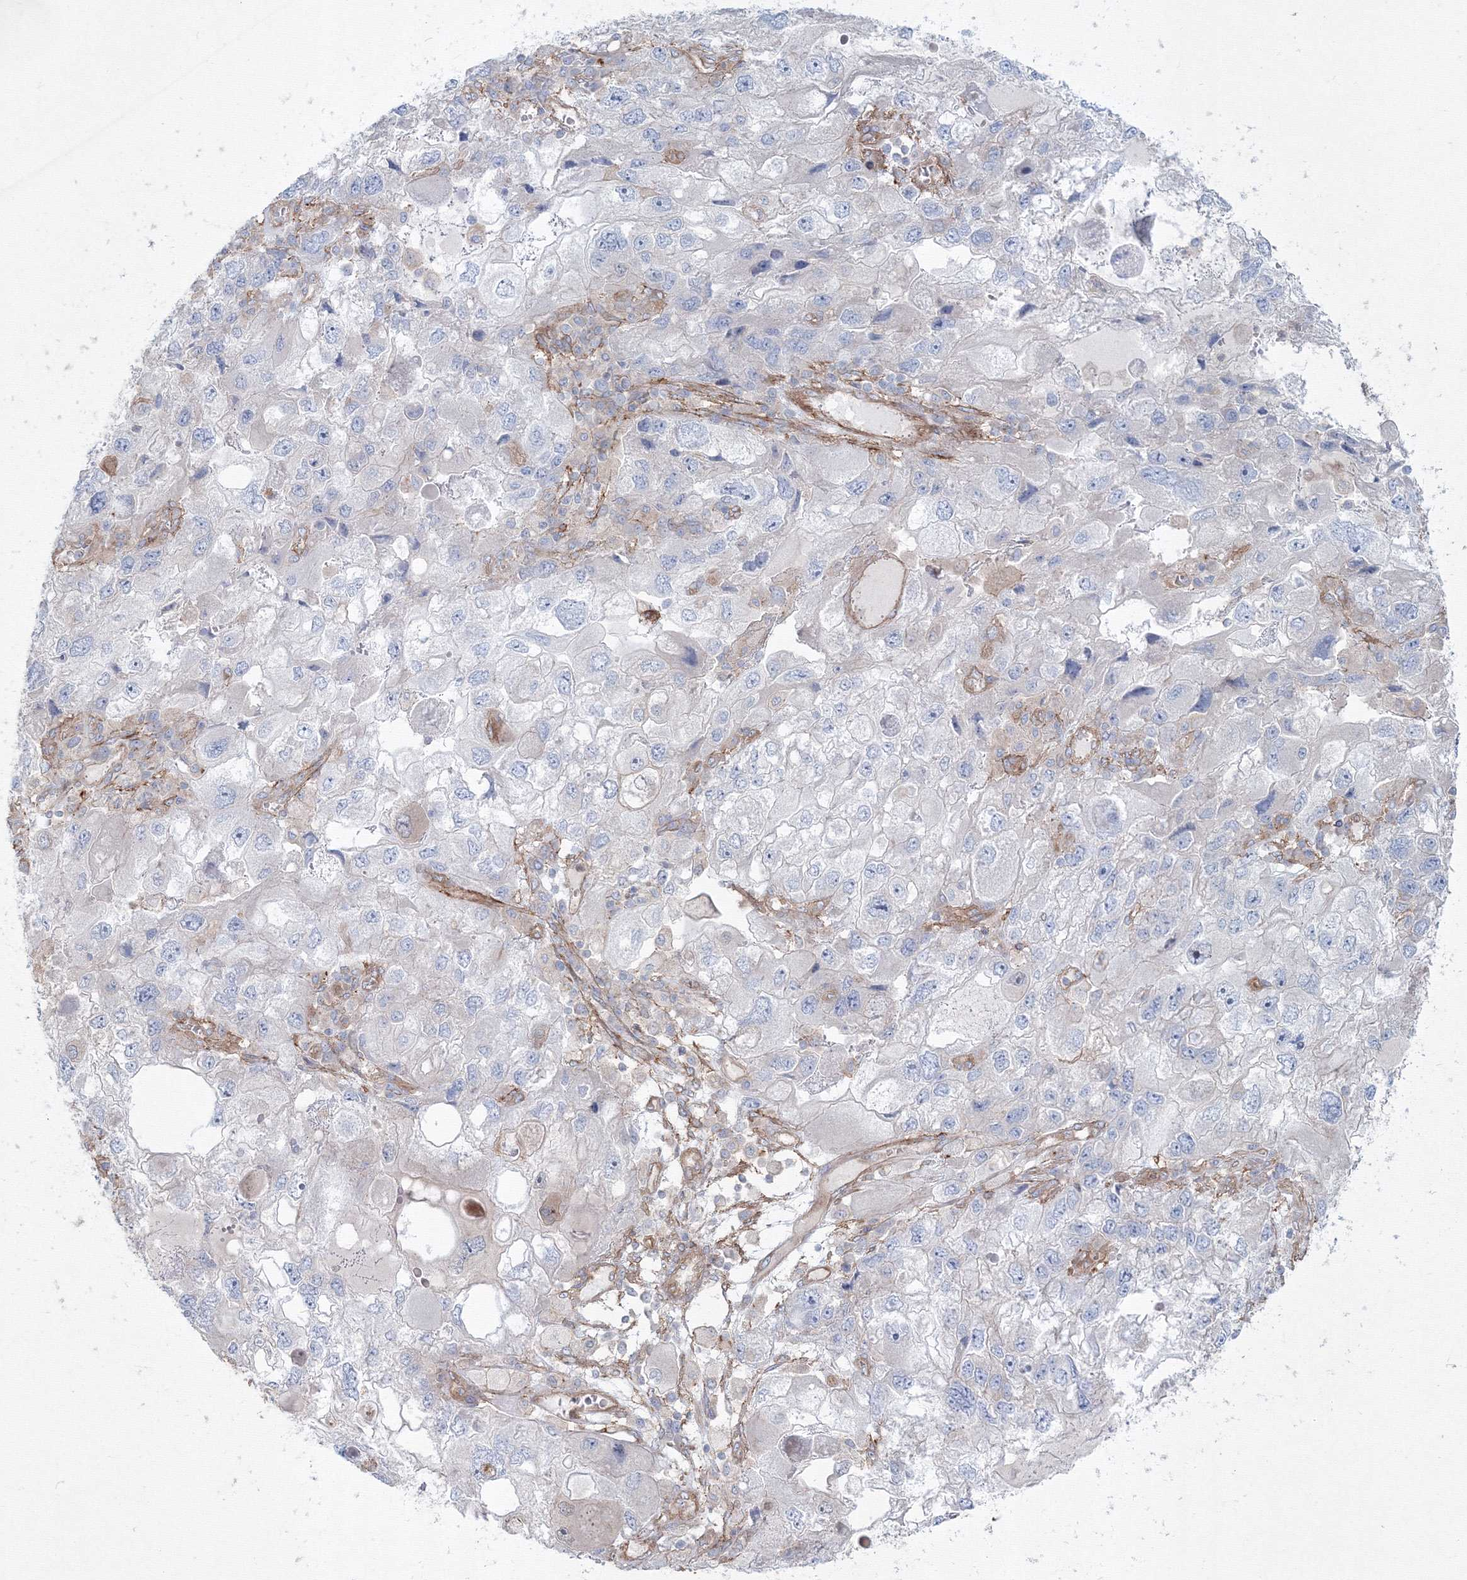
{"staining": {"intensity": "negative", "quantity": "none", "location": "none"}, "tissue": "endometrial cancer", "cell_type": "Tumor cells", "image_type": "cancer", "snomed": [{"axis": "morphology", "description": "Adenocarcinoma, NOS"}, {"axis": "topography", "description": "Endometrium"}], "caption": "The image reveals no significant staining in tumor cells of adenocarcinoma (endometrial).", "gene": "SH3PXD2A", "patient": {"sex": "female", "age": 49}}